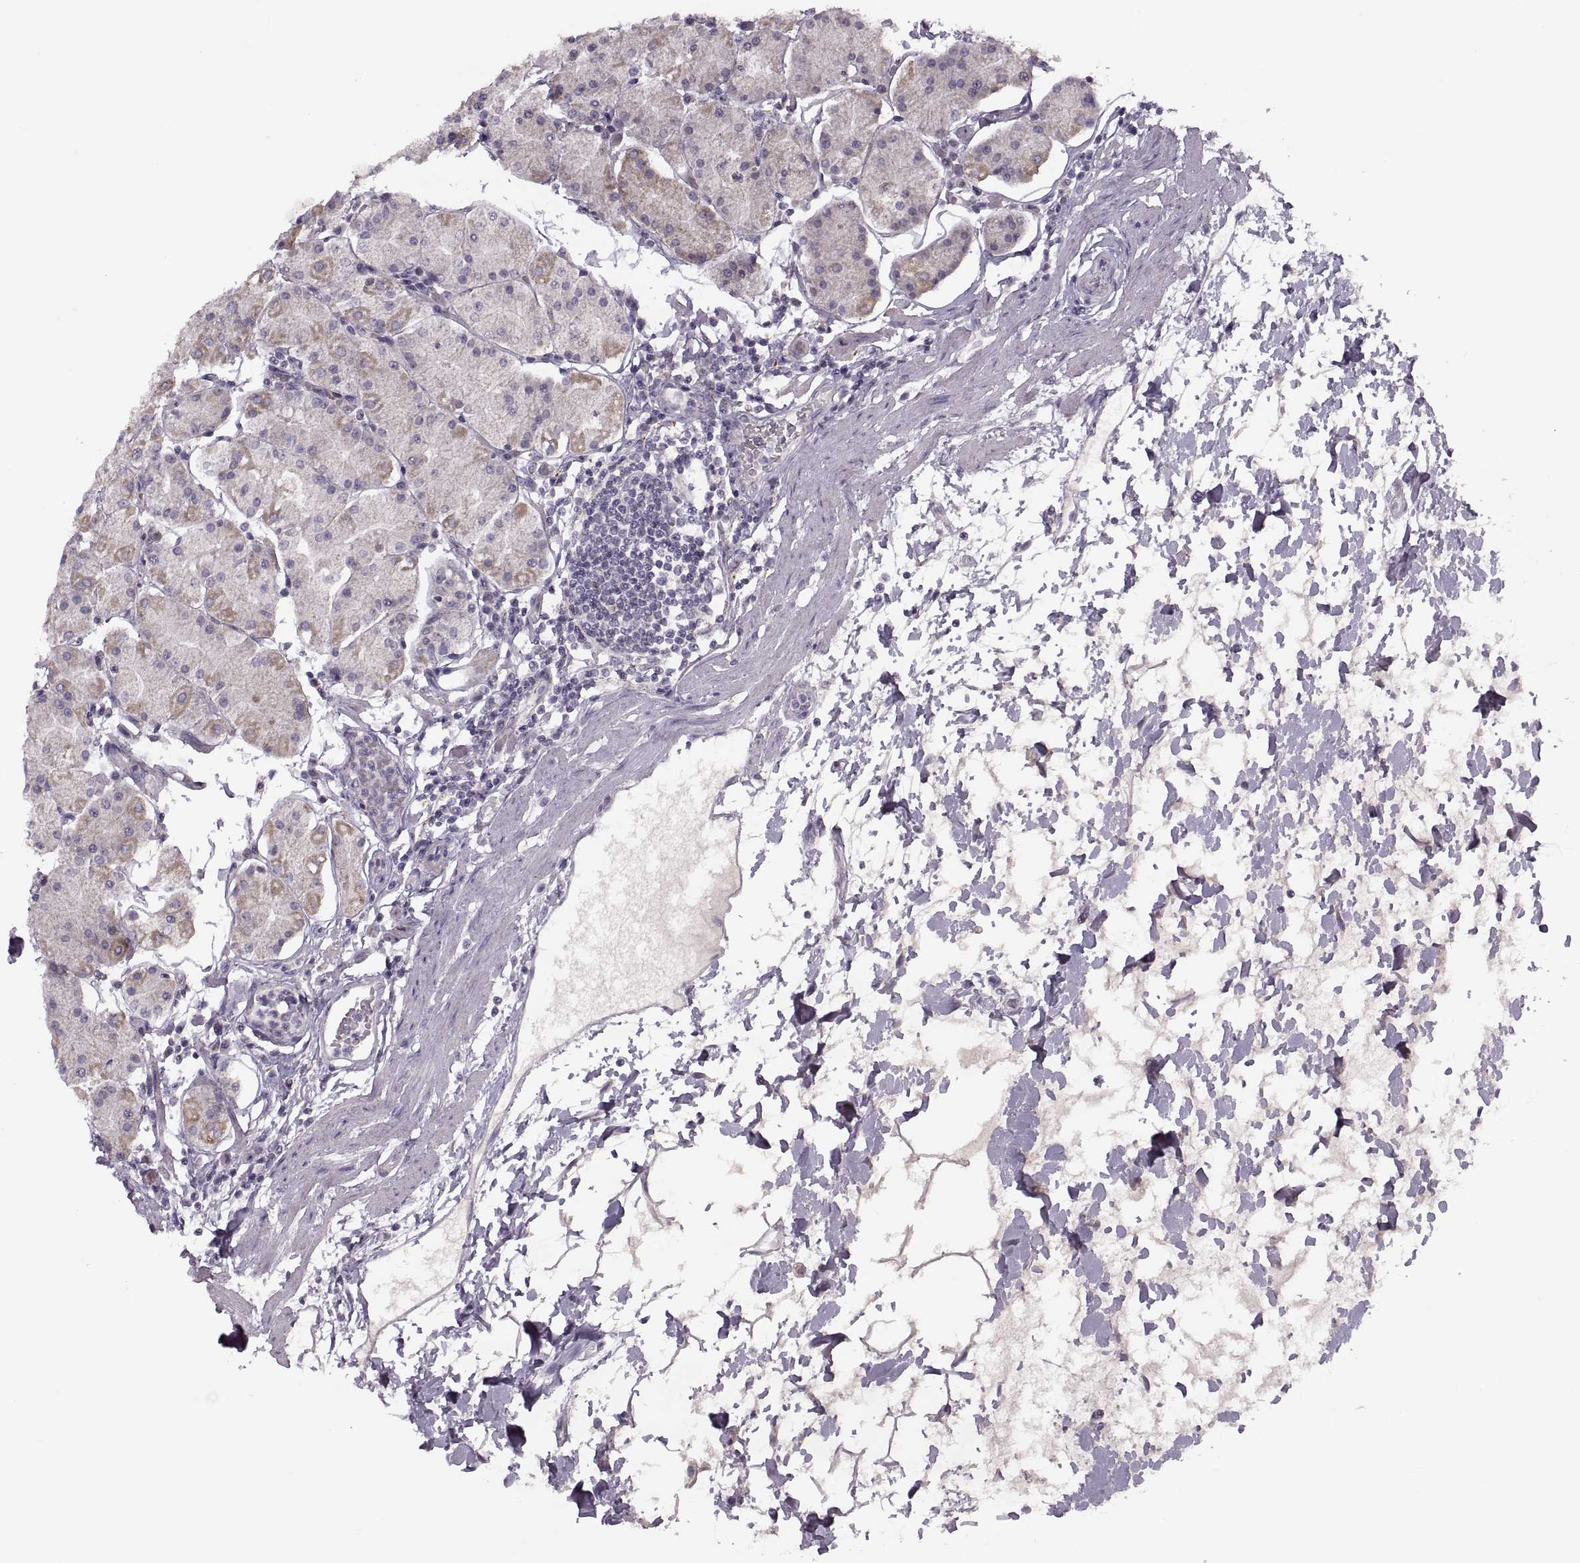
{"staining": {"intensity": "weak", "quantity": "25%-75%", "location": "cytoplasmic/membranous"}, "tissue": "stomach", "cell_type": "Glandular cells", "image_type": "normal", "snomed": [{"axis": "morphology", "description": "Normal tissue, NOS"}, {"axis": "topography", "description": "Stomach"}], "caption": "Immunohistochemical staining of unremarkable human stomach displays weak cytoplasmic/membranous protein staining in approximately 25%-75% of glandular cells.", "gene": "PIERCE1", "patient": {"sex": "male", "age": 54}}